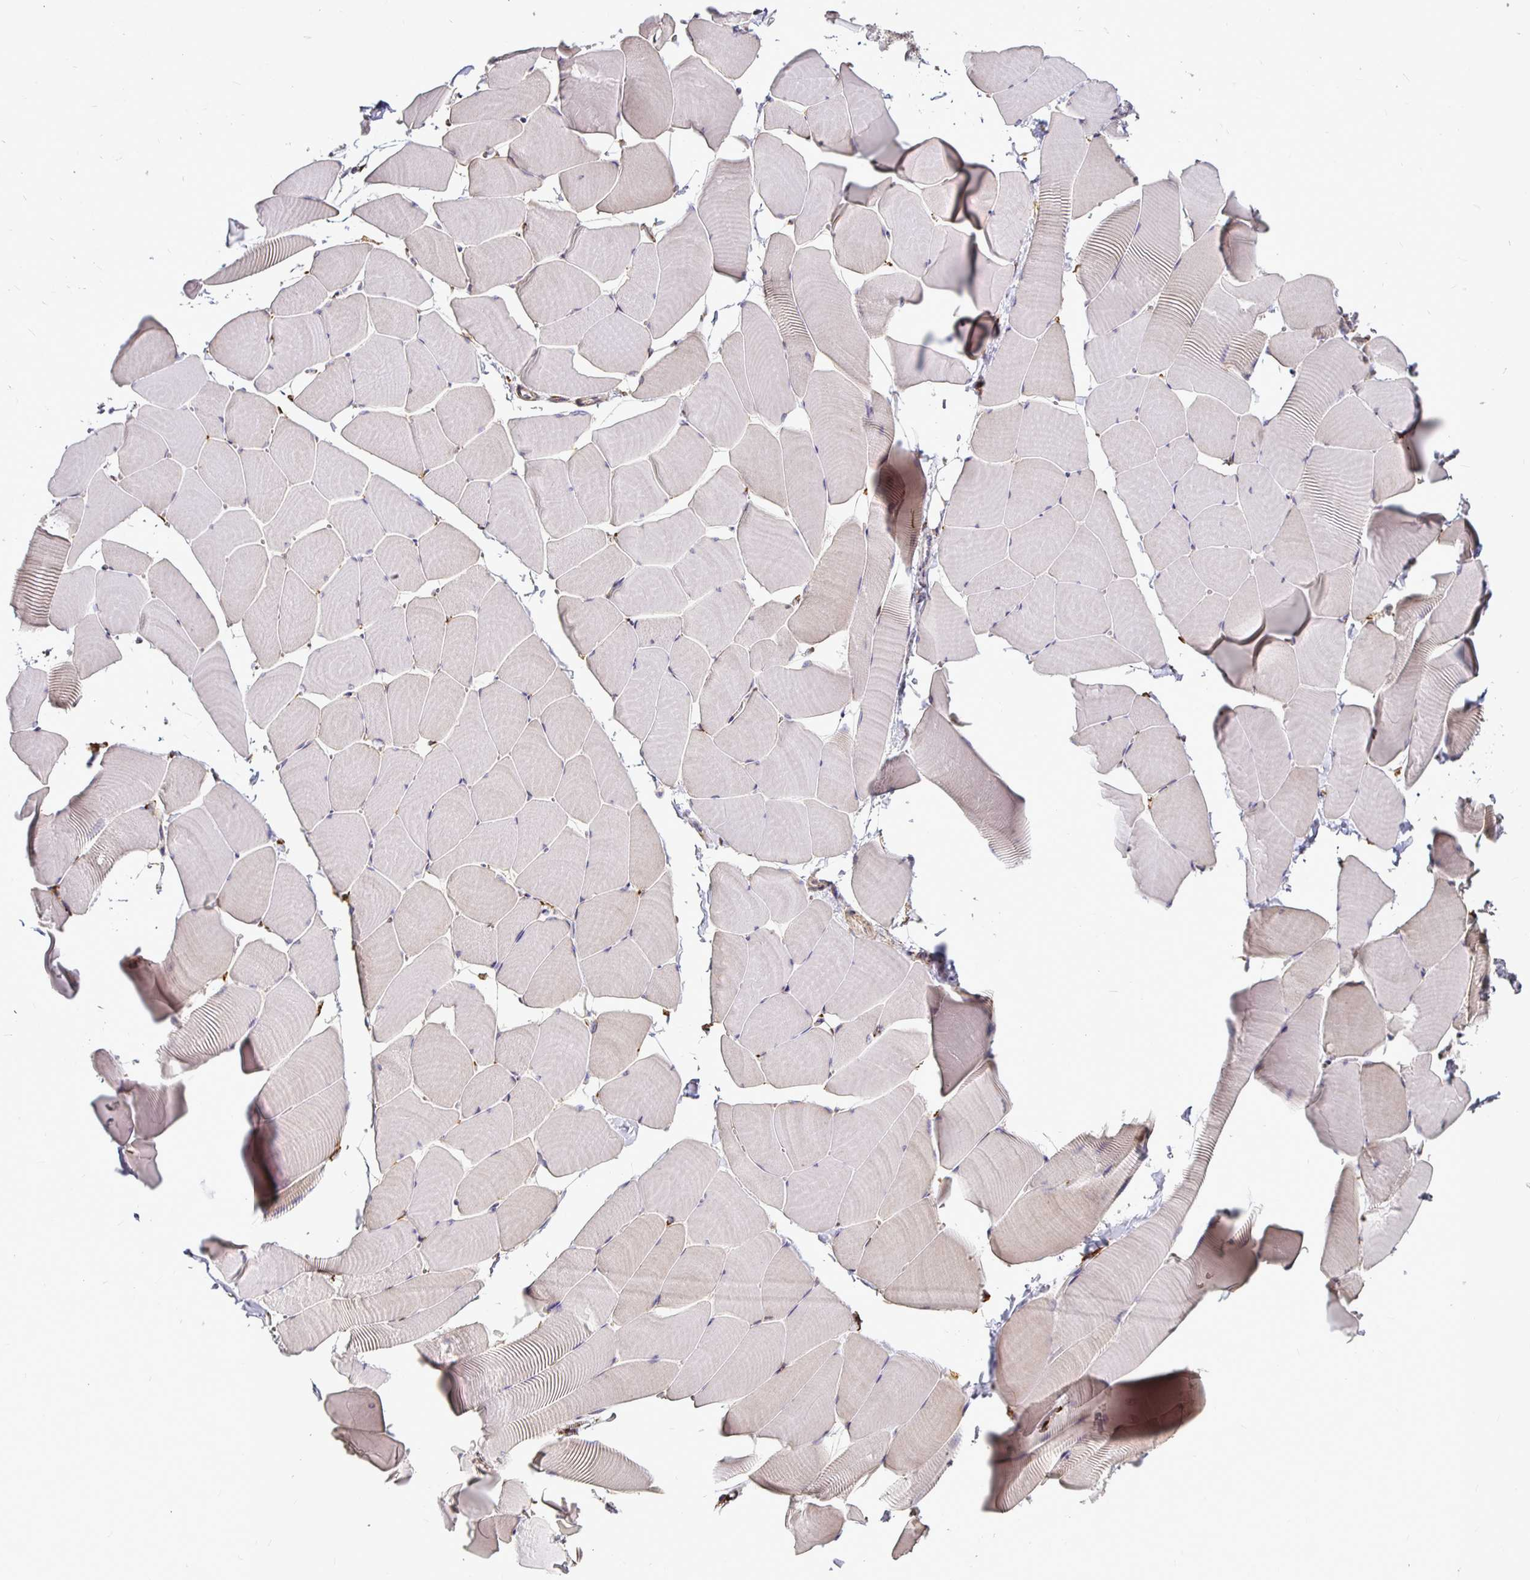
{"staining": {"intensity": "weak", "quantity": "<25%", "location": "cytoplasmic/membranous"}, "tissue": "skeletal muscle", "cell_type": "Myocytes", "image_type": "normal", "snomed": [{"axis": "morphology", "description": "Normal tissue, NOS"}, {"axis": "topography", "description": "Skeletal muscle"}], "caption": "This is an IHC micrograph of unremarkable skeletal muscle. There is no positivity in myocytes.", "gene": "P4HA2", "patient": {"sex": "male", "age": 25}}